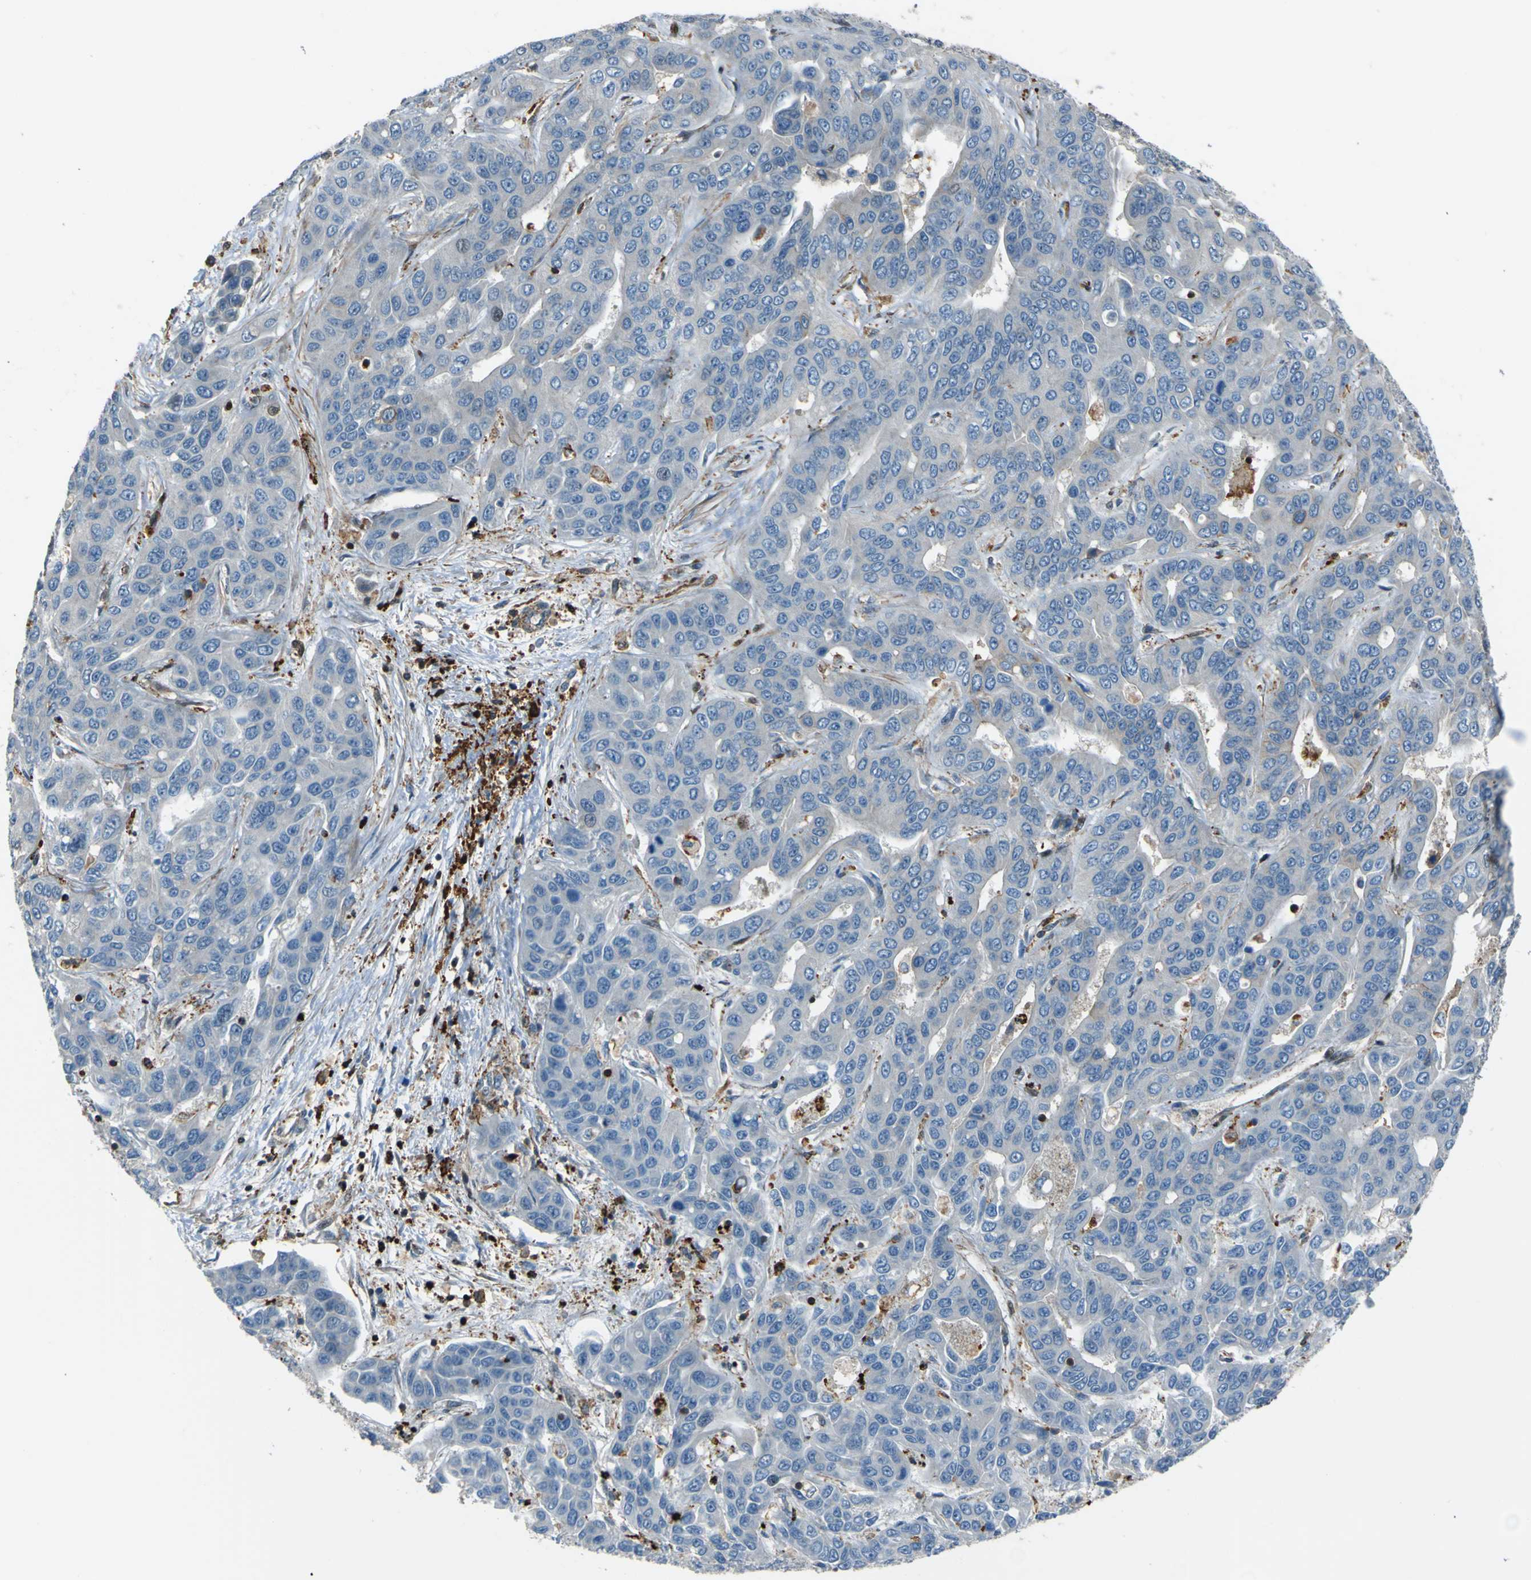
{"staining": {"intensity": "negative", "quantity": "none", "location": "none"}, "tissue": "liver cancer", "cell_type": "Tumor cells", "image_type": "cancer", "snomed": [{"axis": "morphology", "description": "Cholangiocarcinoma"}, {"axis": "topography", "description": "Liver"}], "caption": "Immunohistochemistry (IHC) histopathology image of cholangiocarcinoma (liver) stained for a protein (brown), which exhibits no positivity in tumor cells. (IHC, brightfield microscopy, high magnification).", "gene": "PCDHB5", "patient": {"sex": "female", "age": 52}}